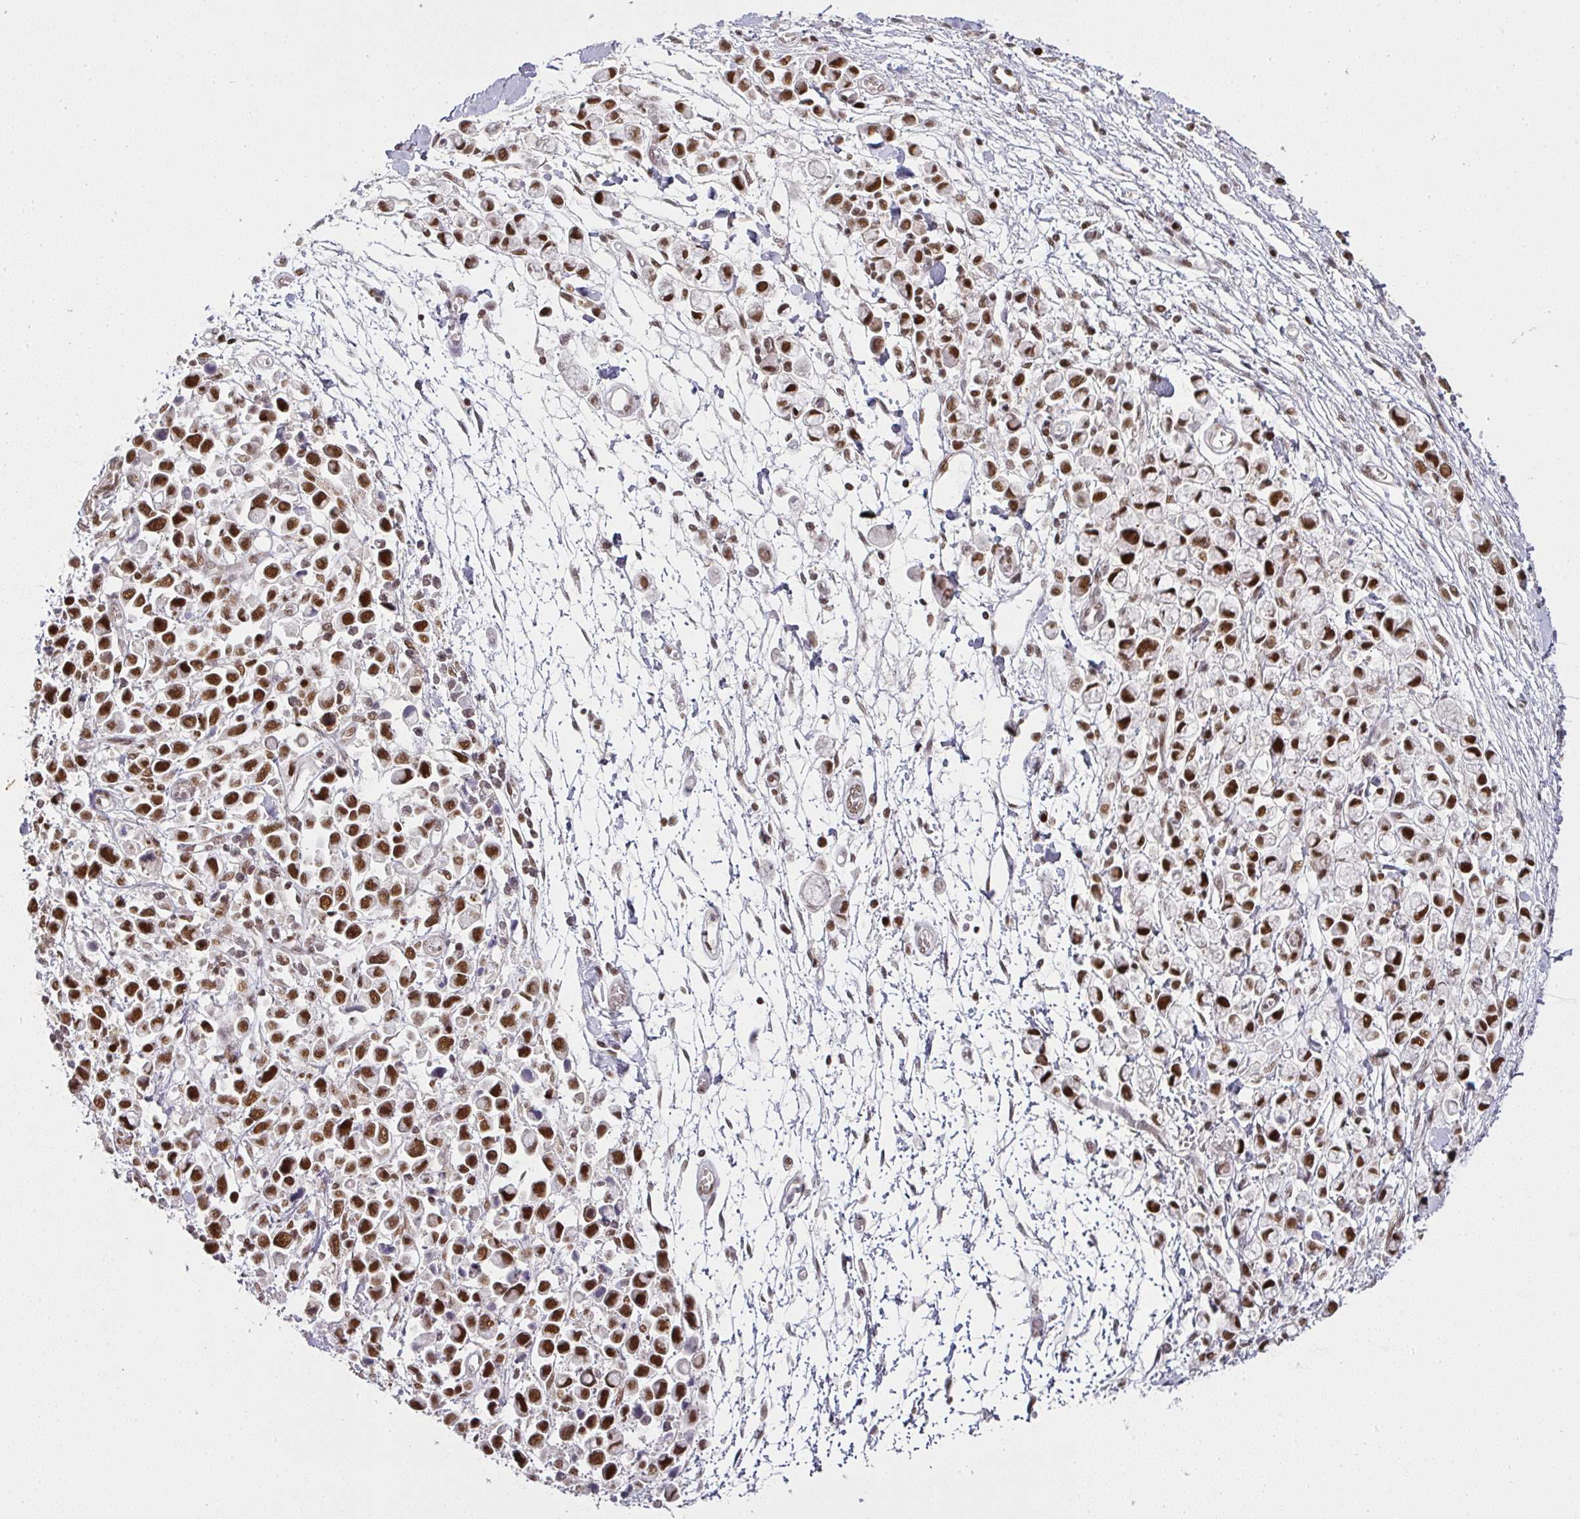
{"staining": {"intensity": "strong", "quantity": ">75%", "location": "nuclear"}, "tissue": "stomach cancer", "cell_type": "Tumor cells", "image_type": "cancer", "snomed": [{"axis": "morphology", "description": "Adenocarcinoma, NOS"}, {"axis": "topography", "description": "Stomach"}], "caption": "Stomach cancer (adenocarcinoma) tissue demonstrates strong nuclear staining in about >75% of tumor cells, visualized by immunohistochemistry.", "gene": "GPRIN2", "patient": {"sex": "female", "age": 81}}